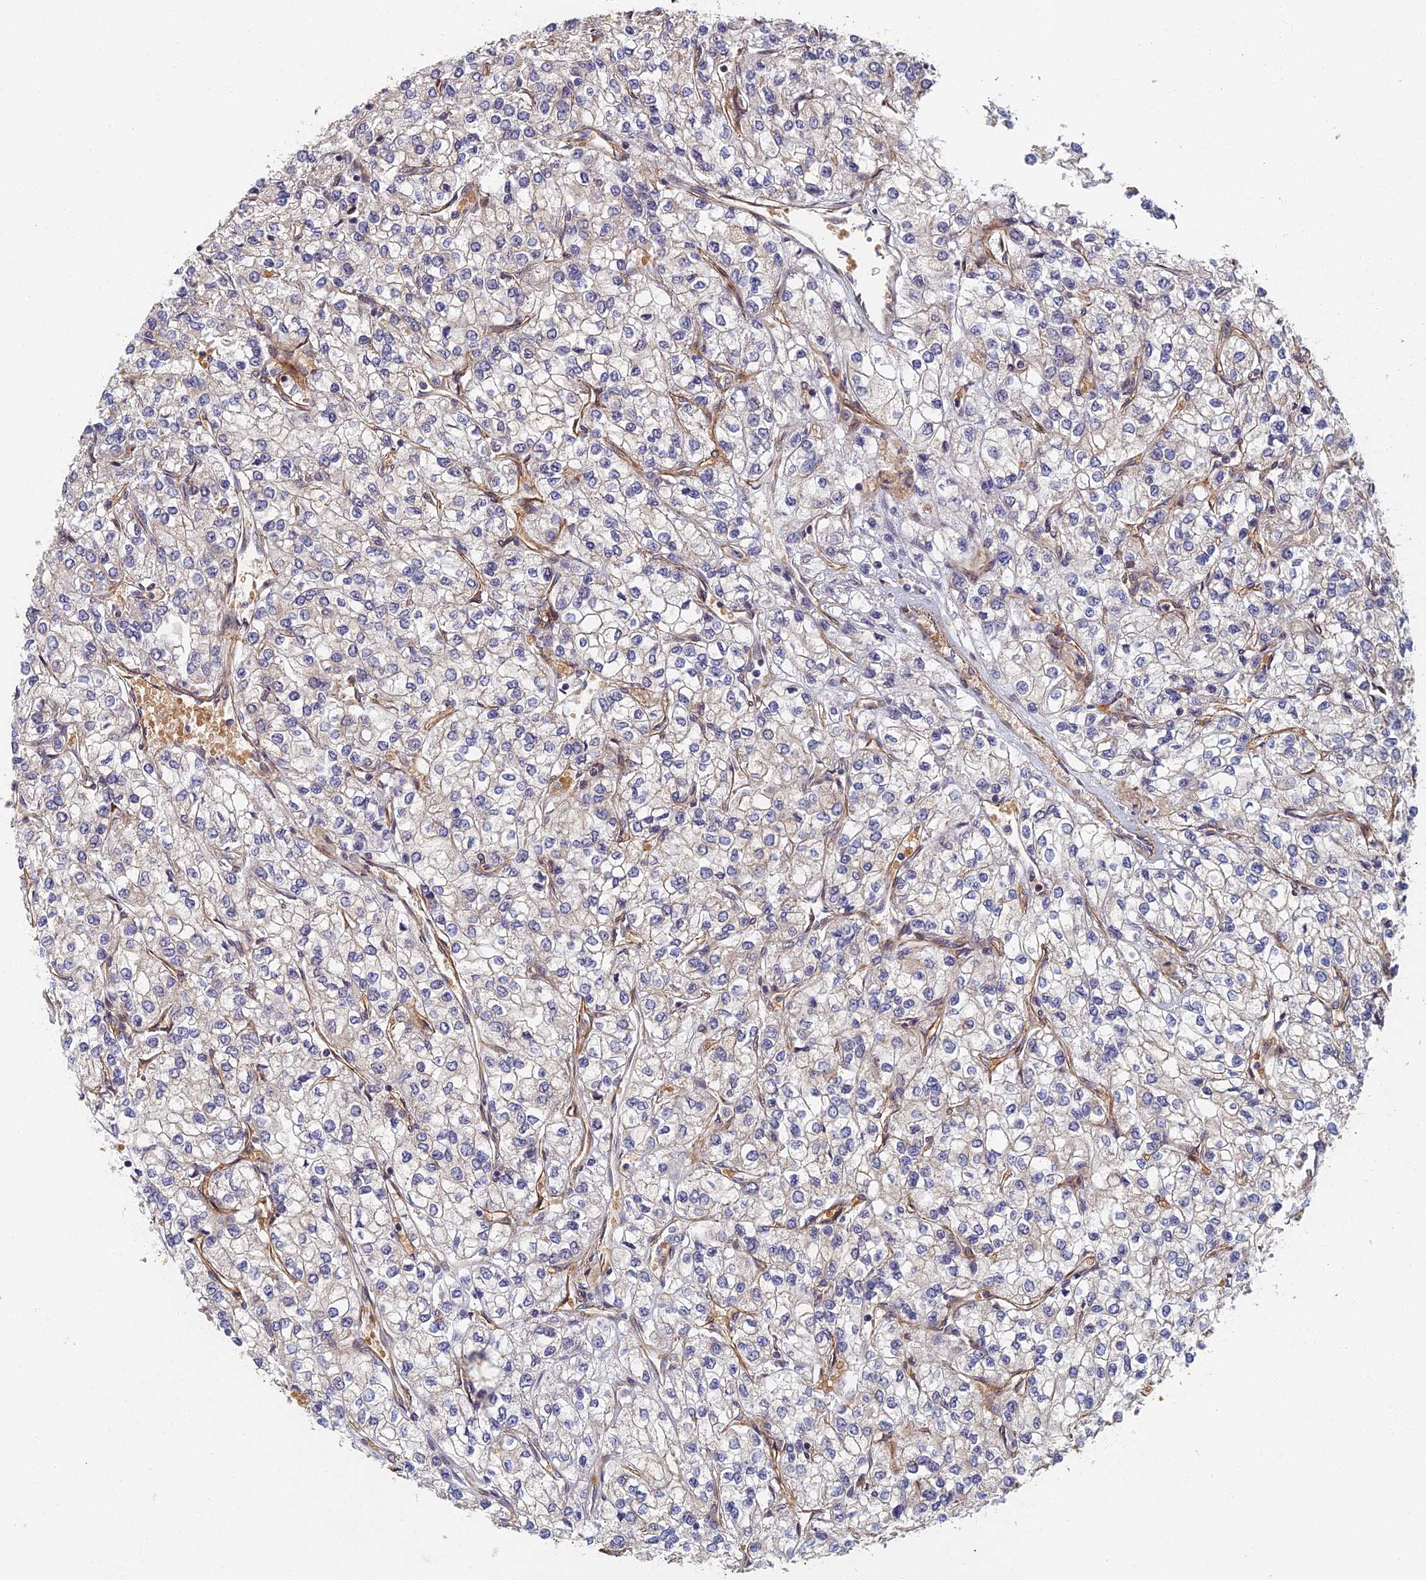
{"staining": {"intensity": "negative", "quantity": "none", "location": "none"}, "tissue": "renal cancer", "cell_type": "Tumor cells", "image_type": "cancer", "snomed": [{"axis": "morphology", "description": "Adenocarcinoma, NOS"}, {"axis": "topography", "description": "Kidney"}], "caption": "Tumor cells are negative for protein expression in human renal adenocarcinoma.", "gene": "ABCB10", "patient": {"sex": "male", "age": 80}}